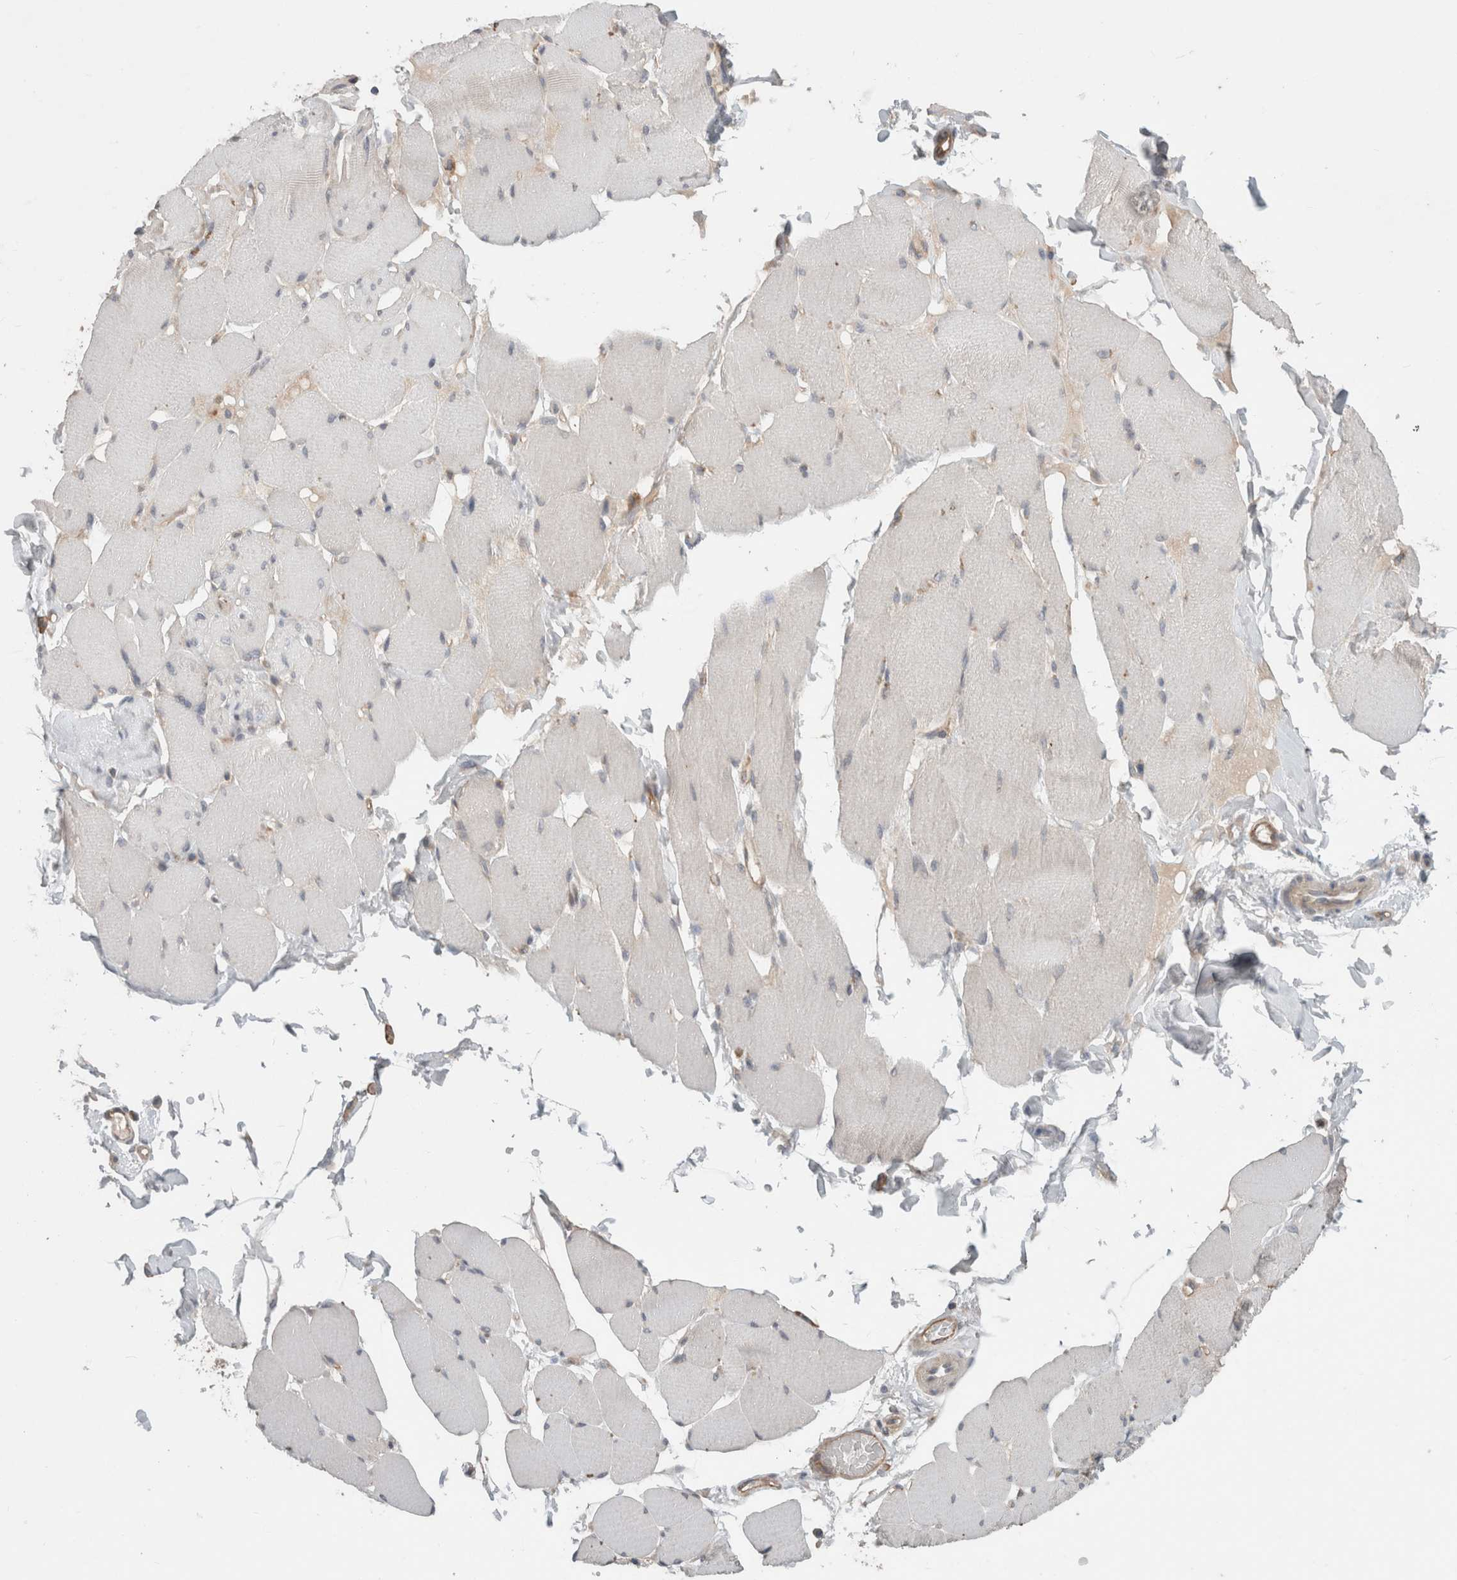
{"staining": {"intensity": "negative", "quantity": "none", "location": "none"}, "tissue": "skeletal muscle", "cell_type": "Myocytes", "image_type": "normal", "snomed": [{"axis": "morphology", "description": "Normal tissue, NOS"}, {"axis": "topography", "description": "Skin"}, {"axis": "topography", "description": "Skeletal muscle"}], "caption": "A photomicrograph of skeletal muscle stained for a protein displays no brown staining in myocytes.", "gene": "RASAL2", "patient": {"sex": "male", "age": 83}}